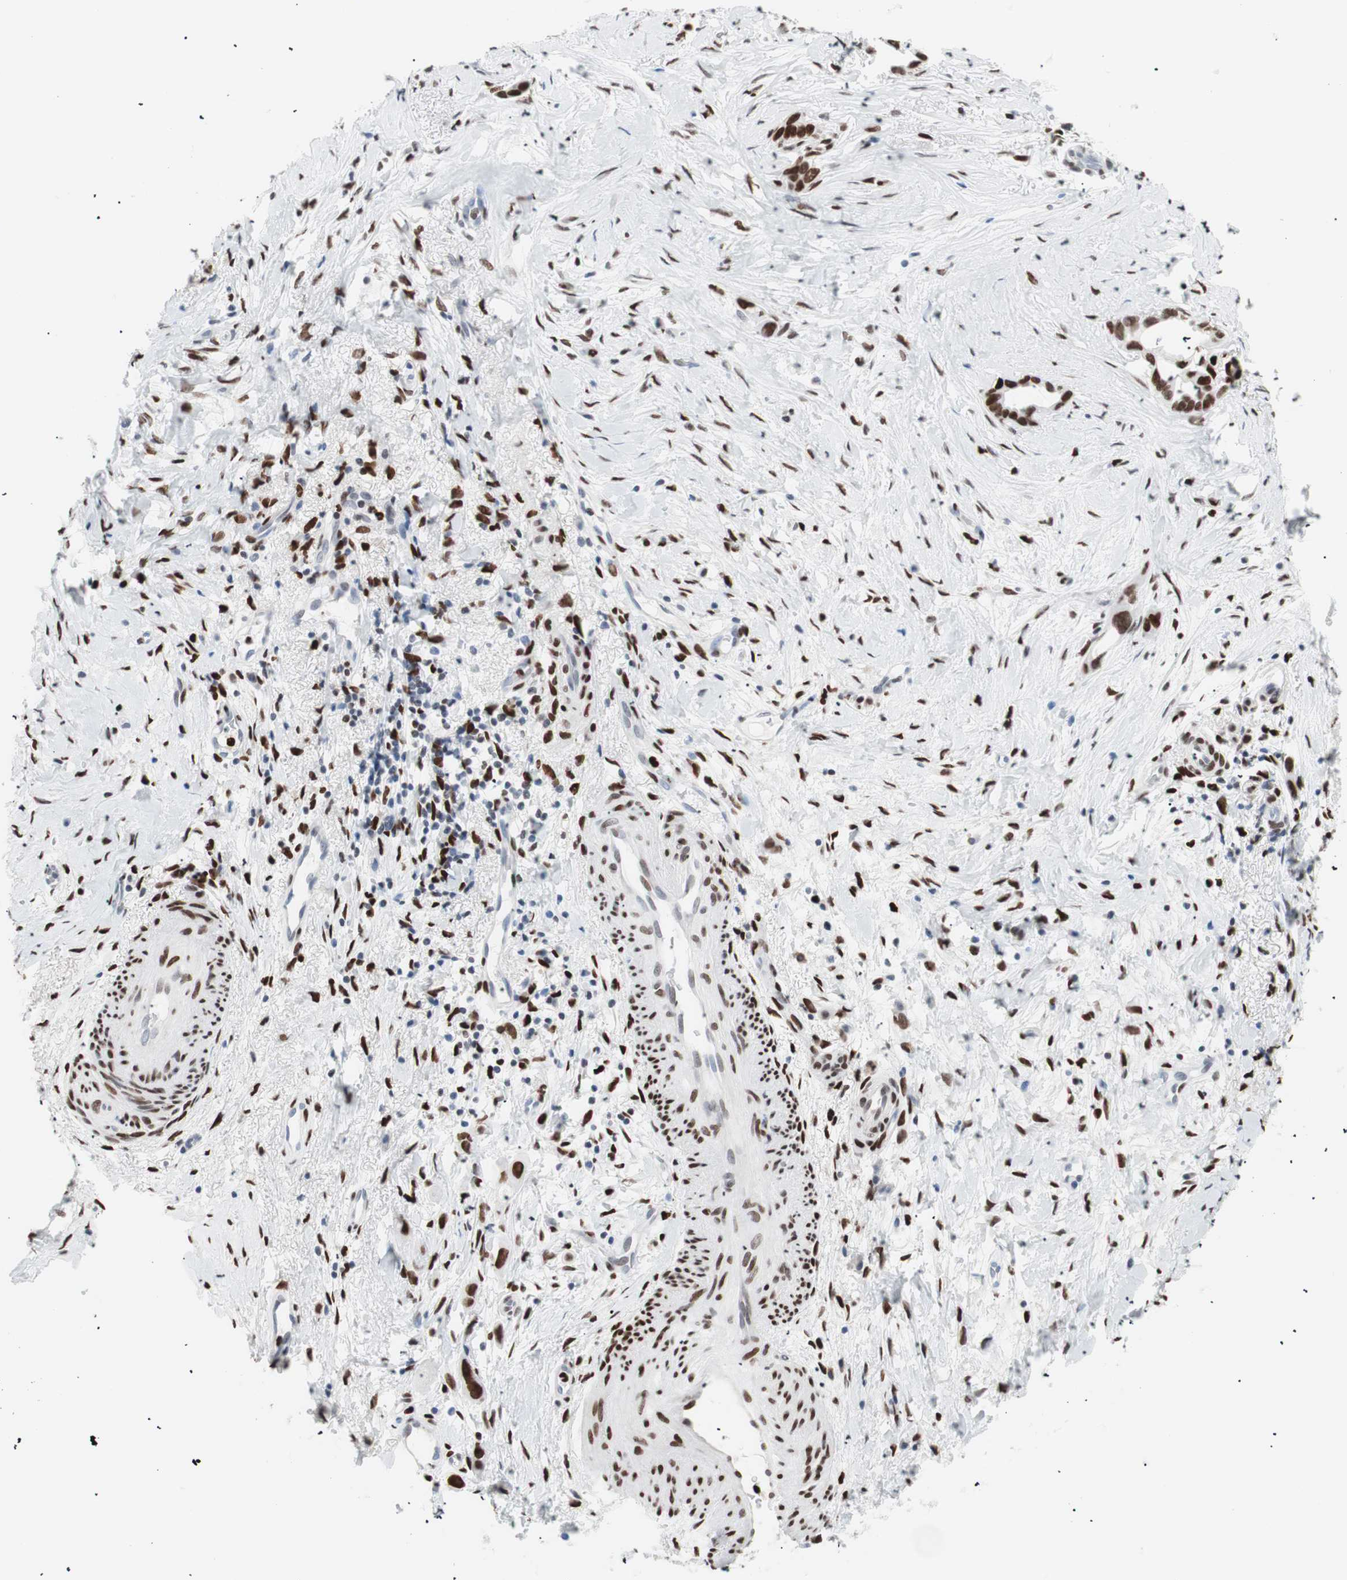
{"staining": {"intensity": "strong", "quantity": ">75%", "location": "nuclear"}, "tissue": "liver cancer", "cell_type": "Tumor cells", "image_type": "cancer", "snomed": [{"axis": "morphology", "description": "Cholangiocarcinoma"}, {"axis": "topography", "description": "Liver"}], "caption": "This photomicrograph displays immunohistochemistry staining of human liver cholangiocarcinoma, with high strong nuclear expression in approximately >75% of tumor cells.", "gene": "CEBPB", "patient": {"sex": "female", "age": 65}}